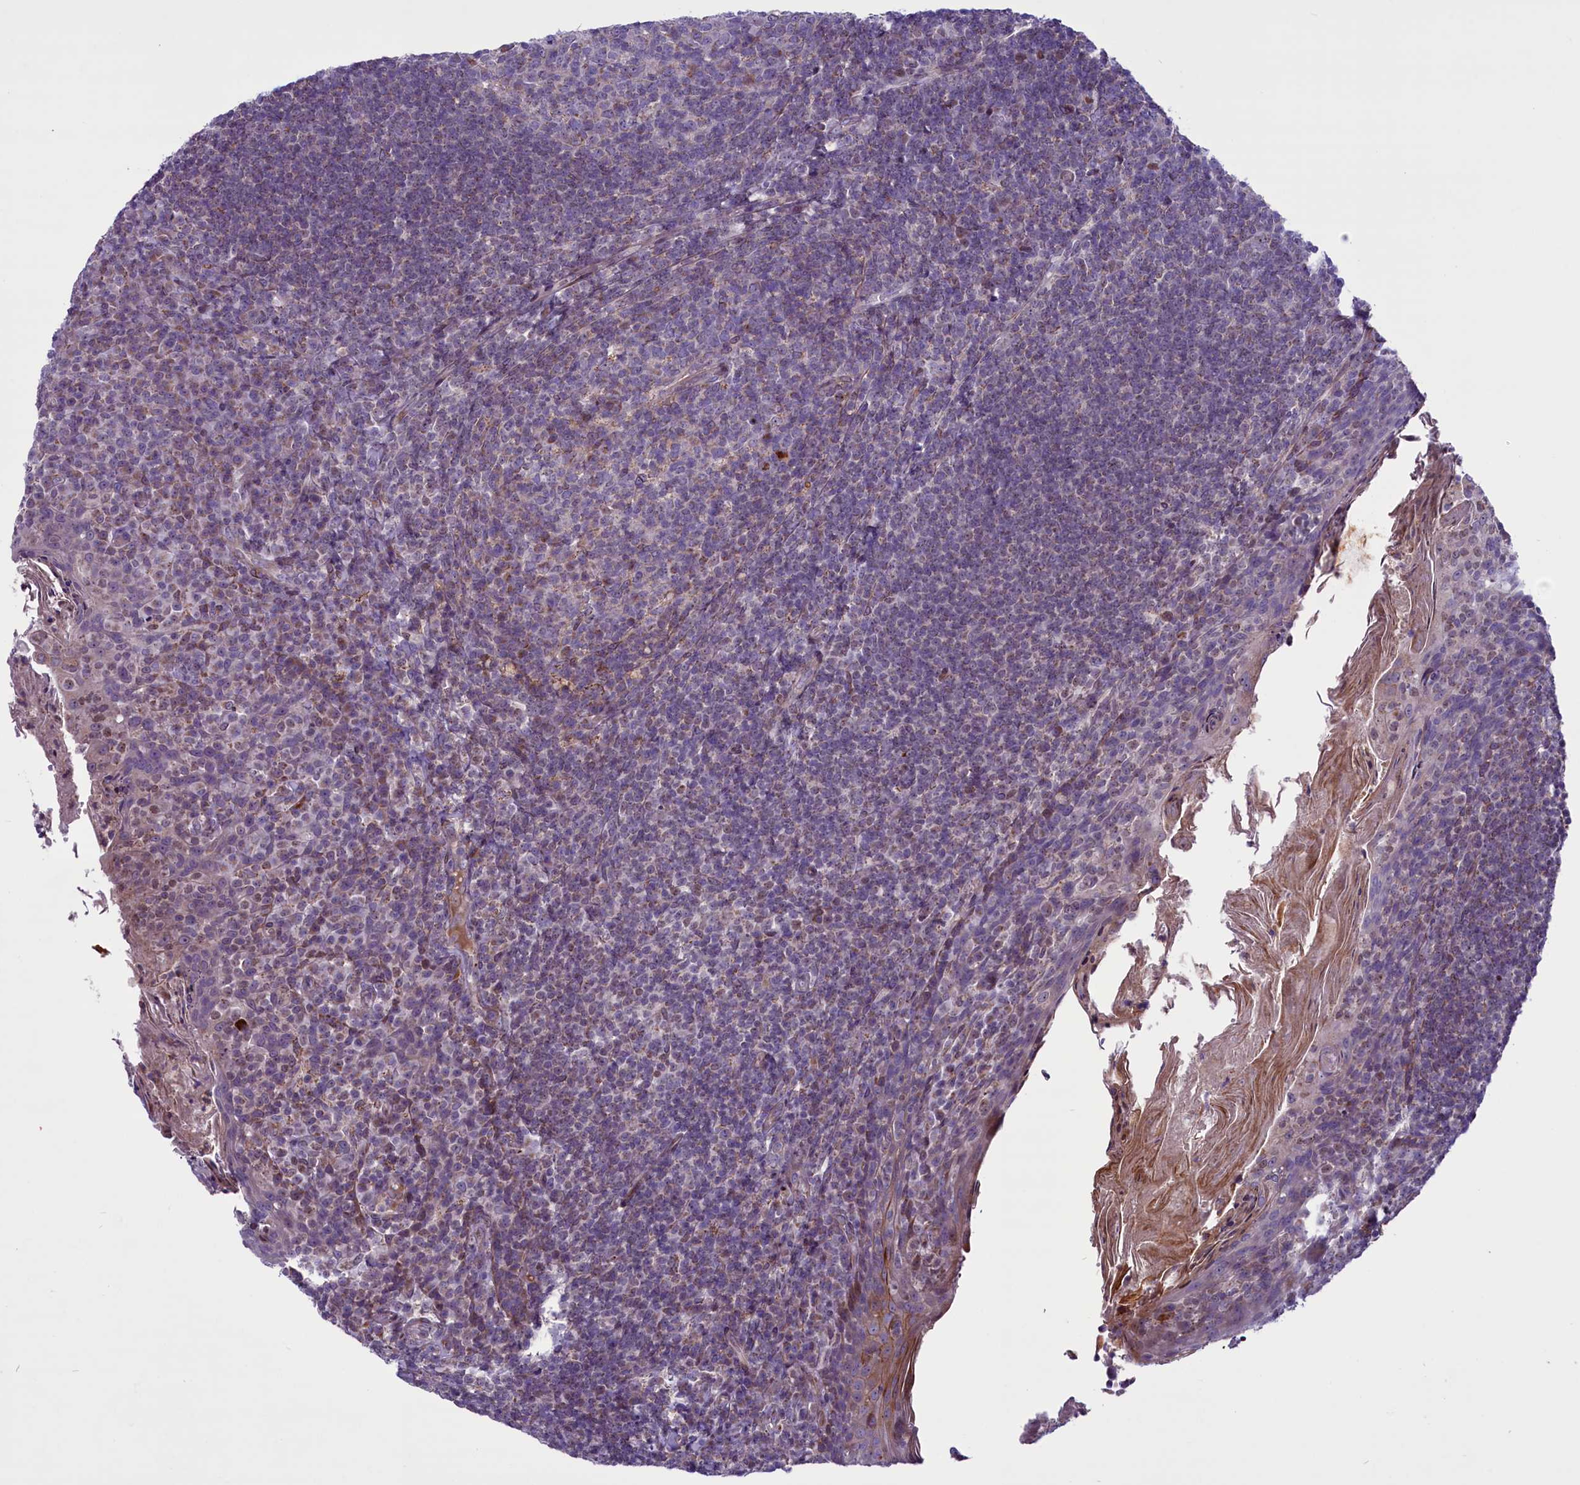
{"staining": {"intensity": "weak", "quantity": "<25%", "location": "cytoplasmic/membranous"}, "tissue": "tonsil", "cell_type": "Germinal center cells", "image_type": "normal", "snomed": [{"axis": "morphology", "description": "Normal tissue, NOS"}, {"axis": "topography", "description": "Tonsil"}], "caption": "Human tonsil stained for a protein using immunohistochemistry (IHC) displays no staining in germinal center cells.", "gene": "MIEF2", "patient": {"sex": "female", "age": 10}}